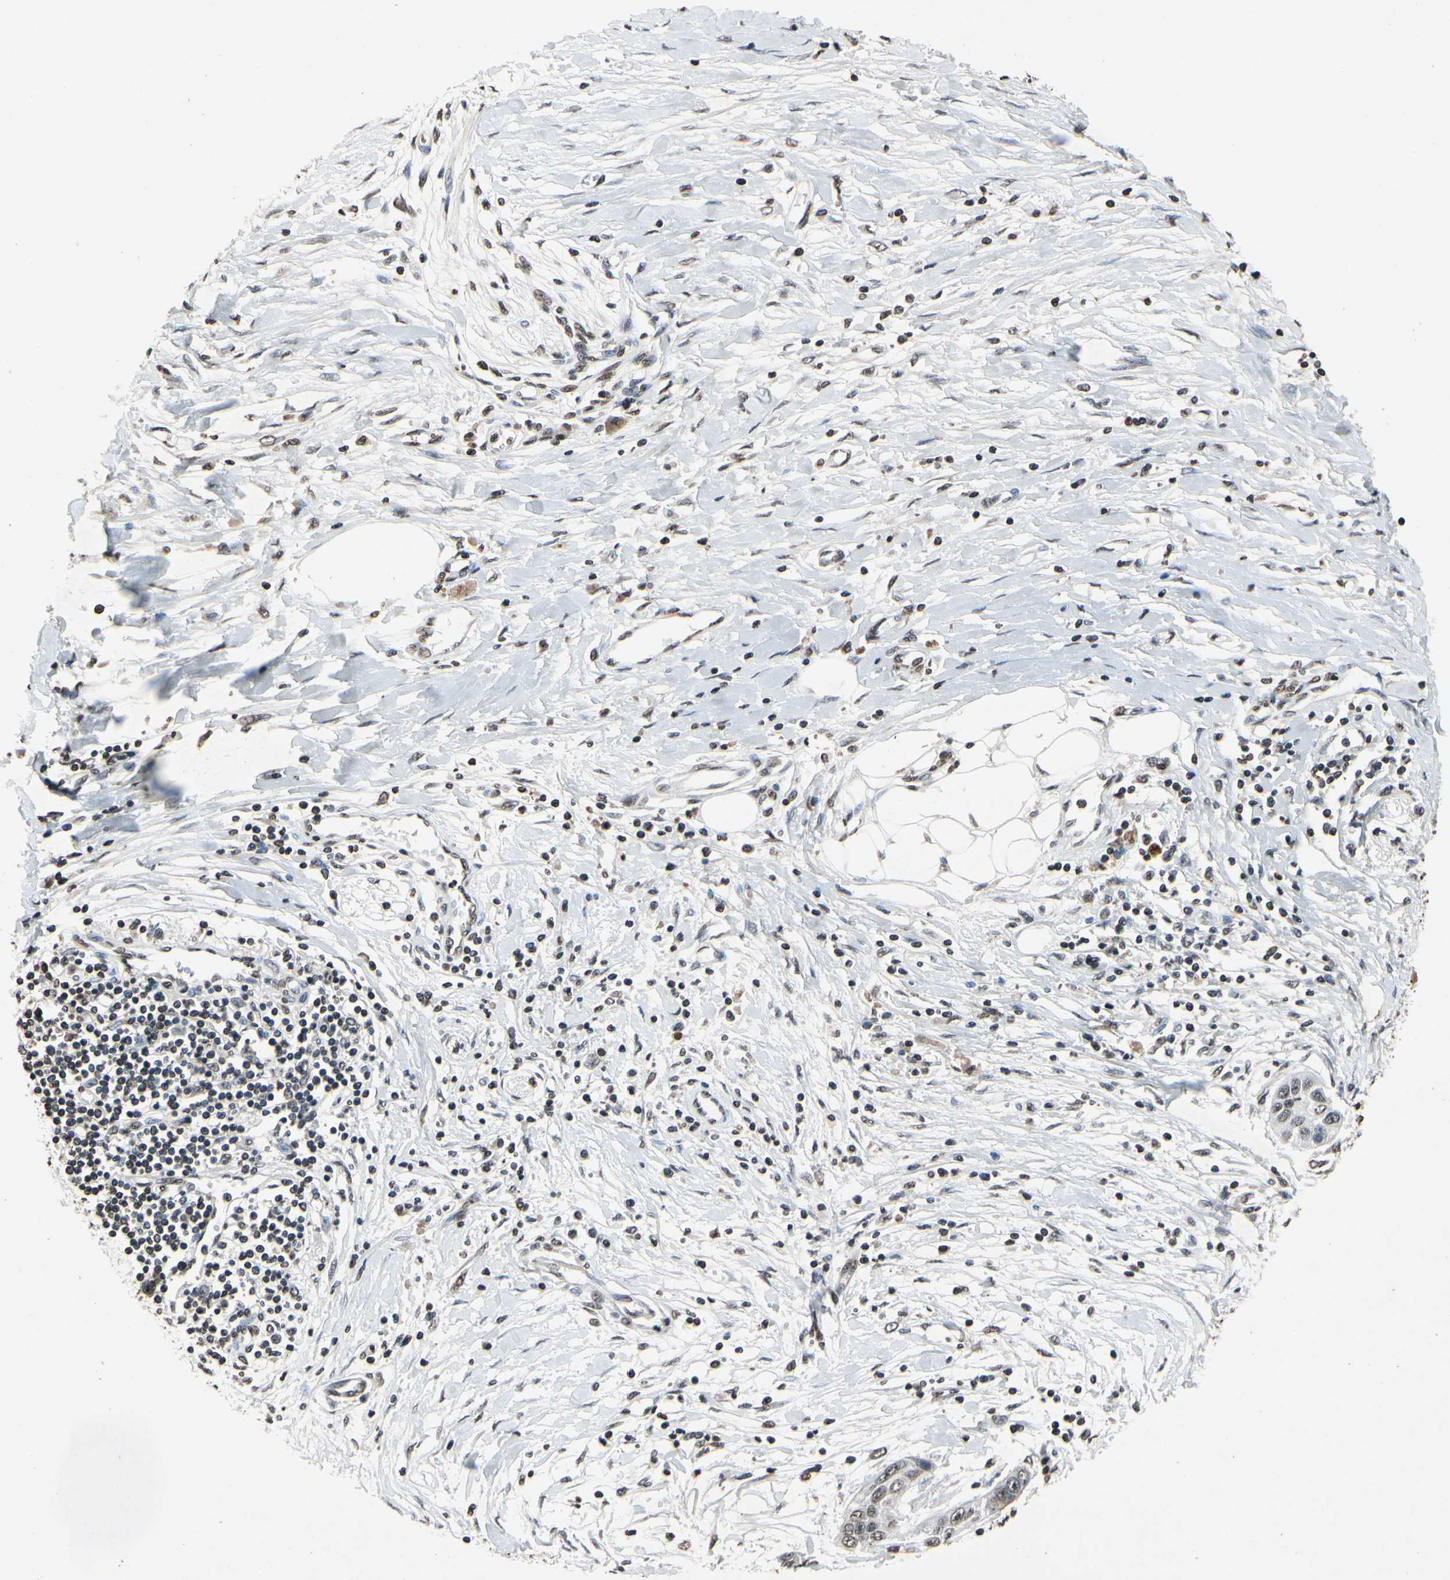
{"staining": {"intensity": "weak", "quantity": "<25%", "location": "cytoplasmic/membranous"}, "tissue": "pancreatic cancer", "cell_type": "Tumor cells", "image_type": "cancer", "snomed": [{"axis": "morphology", "description": "Adenocarcinoma, NOS"}, {"axis": "topography", "description": "Pancreas"}], "caption": "The image exhibits no staining of tumor cells in pancreatic adenocarcinoma.", "gene": "HIPK2", "patient": {"sex": "female", "age": 70}}